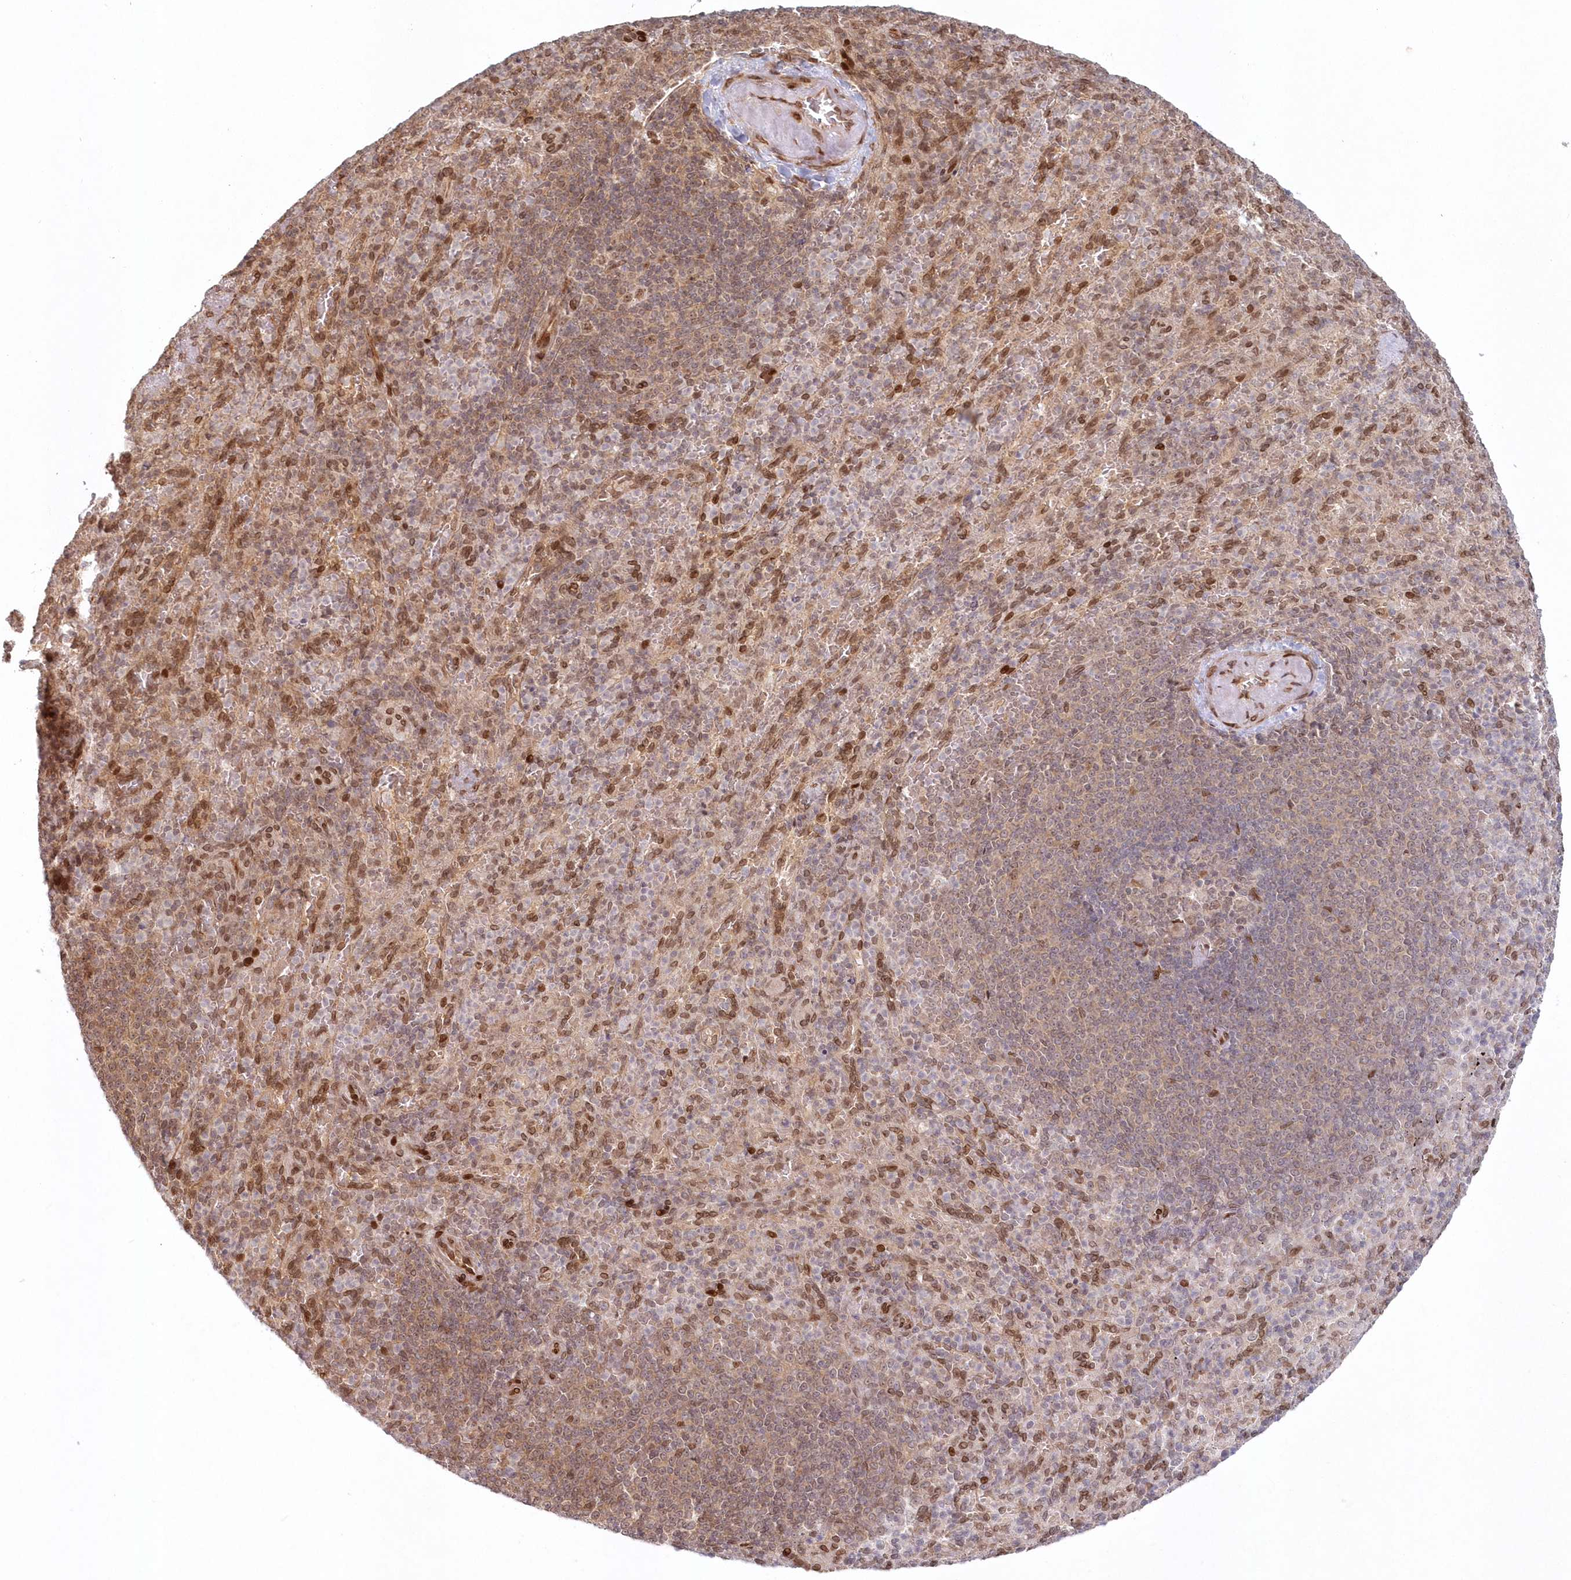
{"staining": {"intensity": "moderate", "quantity": "<25%", "location": "nuclear"}, "tissue": "spleen", "cell_type": "Cells in red pulp", "image_type": "normal", "snomed": [{"axis": "morphology", "description": "Normal tissue, NOS"}, {"axis": "topography", "description": "Spleen"}], "caption": "Protein analysis of normal spleen exhibits moderate nuclear expression in approximately <25% of cells in red pulp.", "gene": "TOGARAM2", "patient": {"sex": "female", "age": 74}}